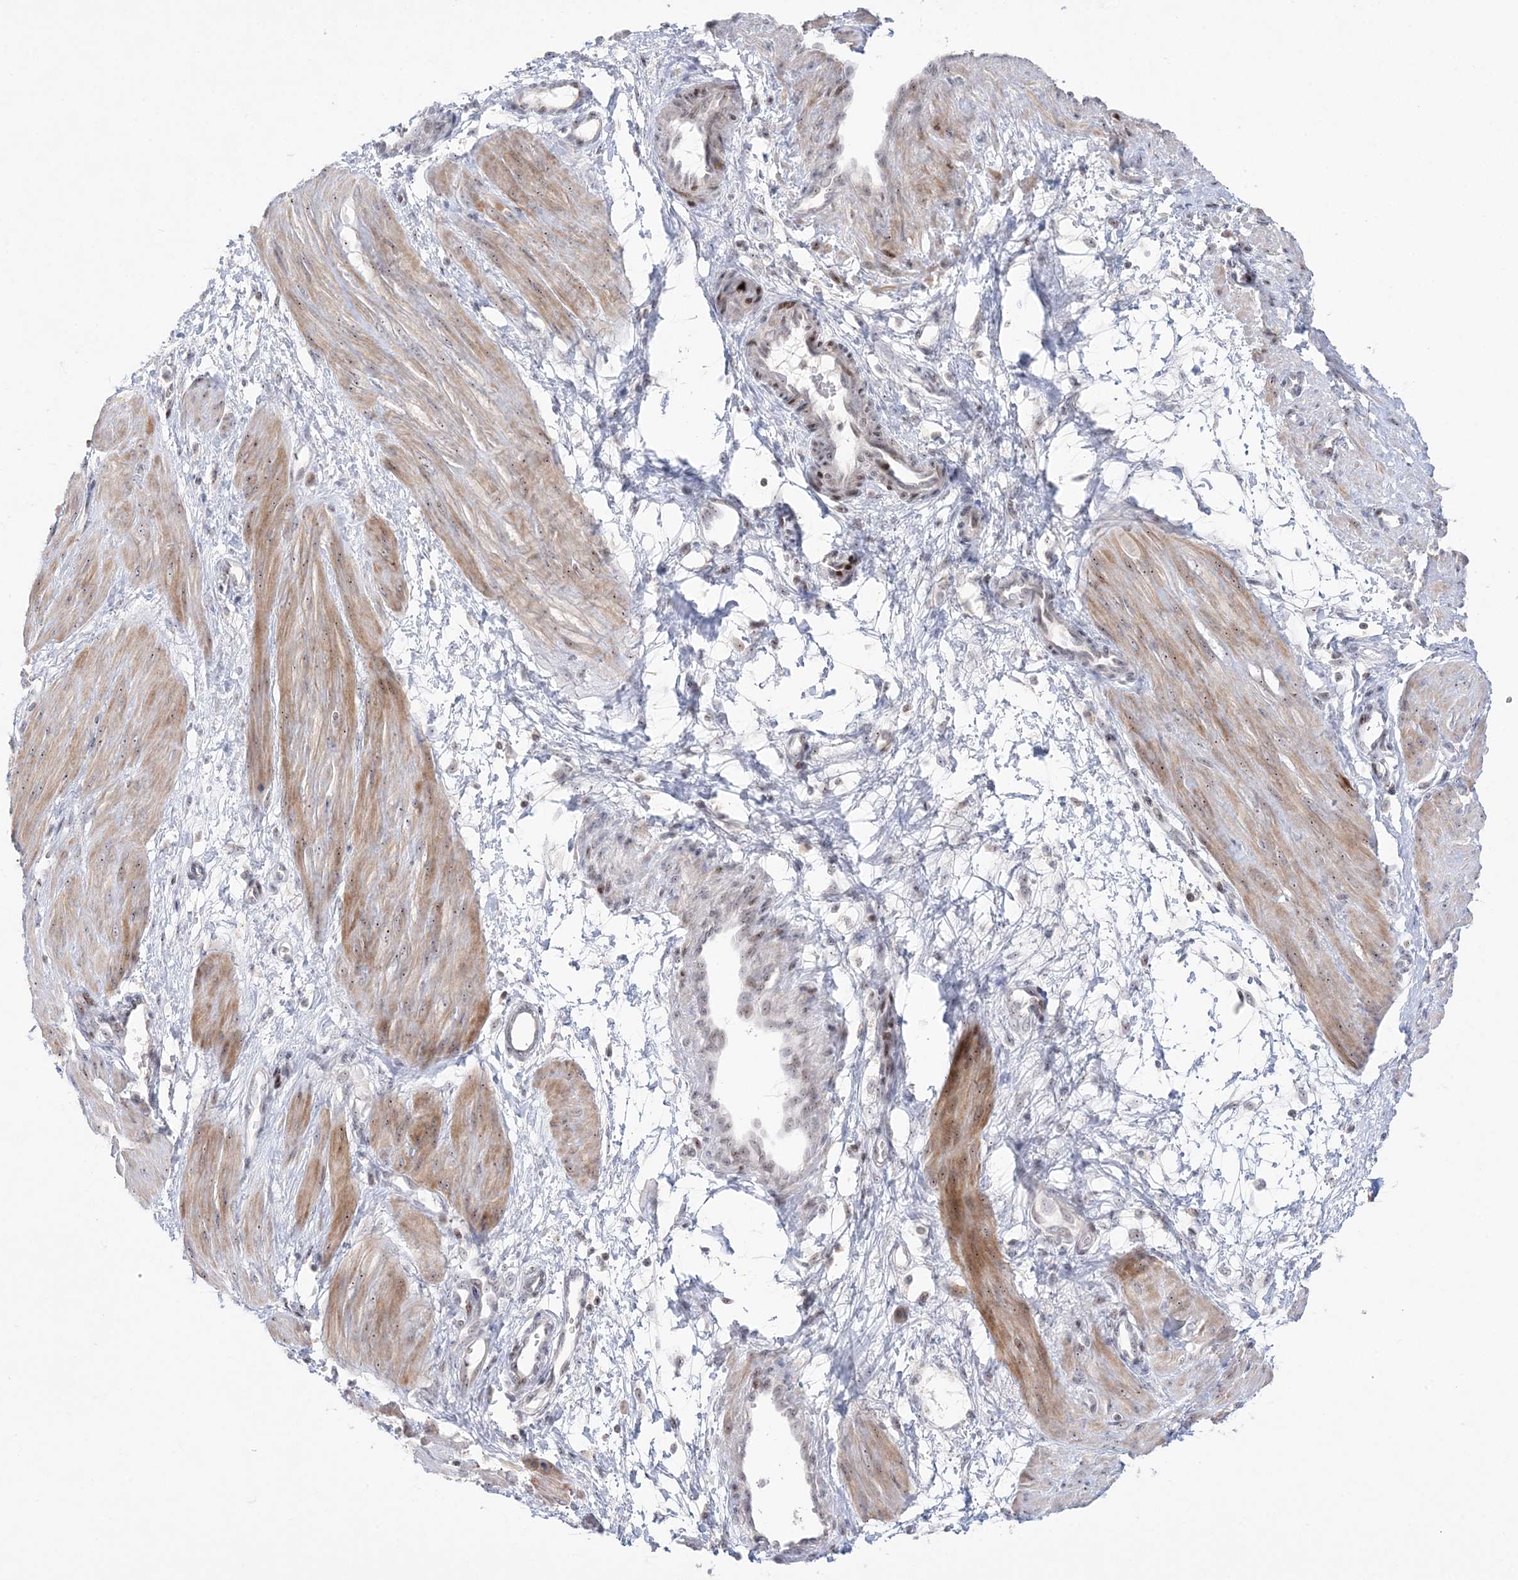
{"staining": {"intensity": "moderate", "quantity": ">75%", "location": "cytoplasmic/membranous,nuclear"}, "tissue": "smooth muscle", "cell_type": "Smooth muscle cells", "image_type": "normal", "snomed": [{"axis": "morphology", "description": "Normal tissue, NOS"}, {"axis": "topography", "description": "Endometrium"}], "caption": "This photomicrograph displays unremarkable smooth muscle stained with immunohistochemistry to label a protein in brown. The cytoplasmic/membranous,nuclear of smooth muscle cells show moderate positivity for the protein. Nuclei are counter-stained blue.", "gene": "SH3BP4", "patient": {"sex": "female", "age": 33}}